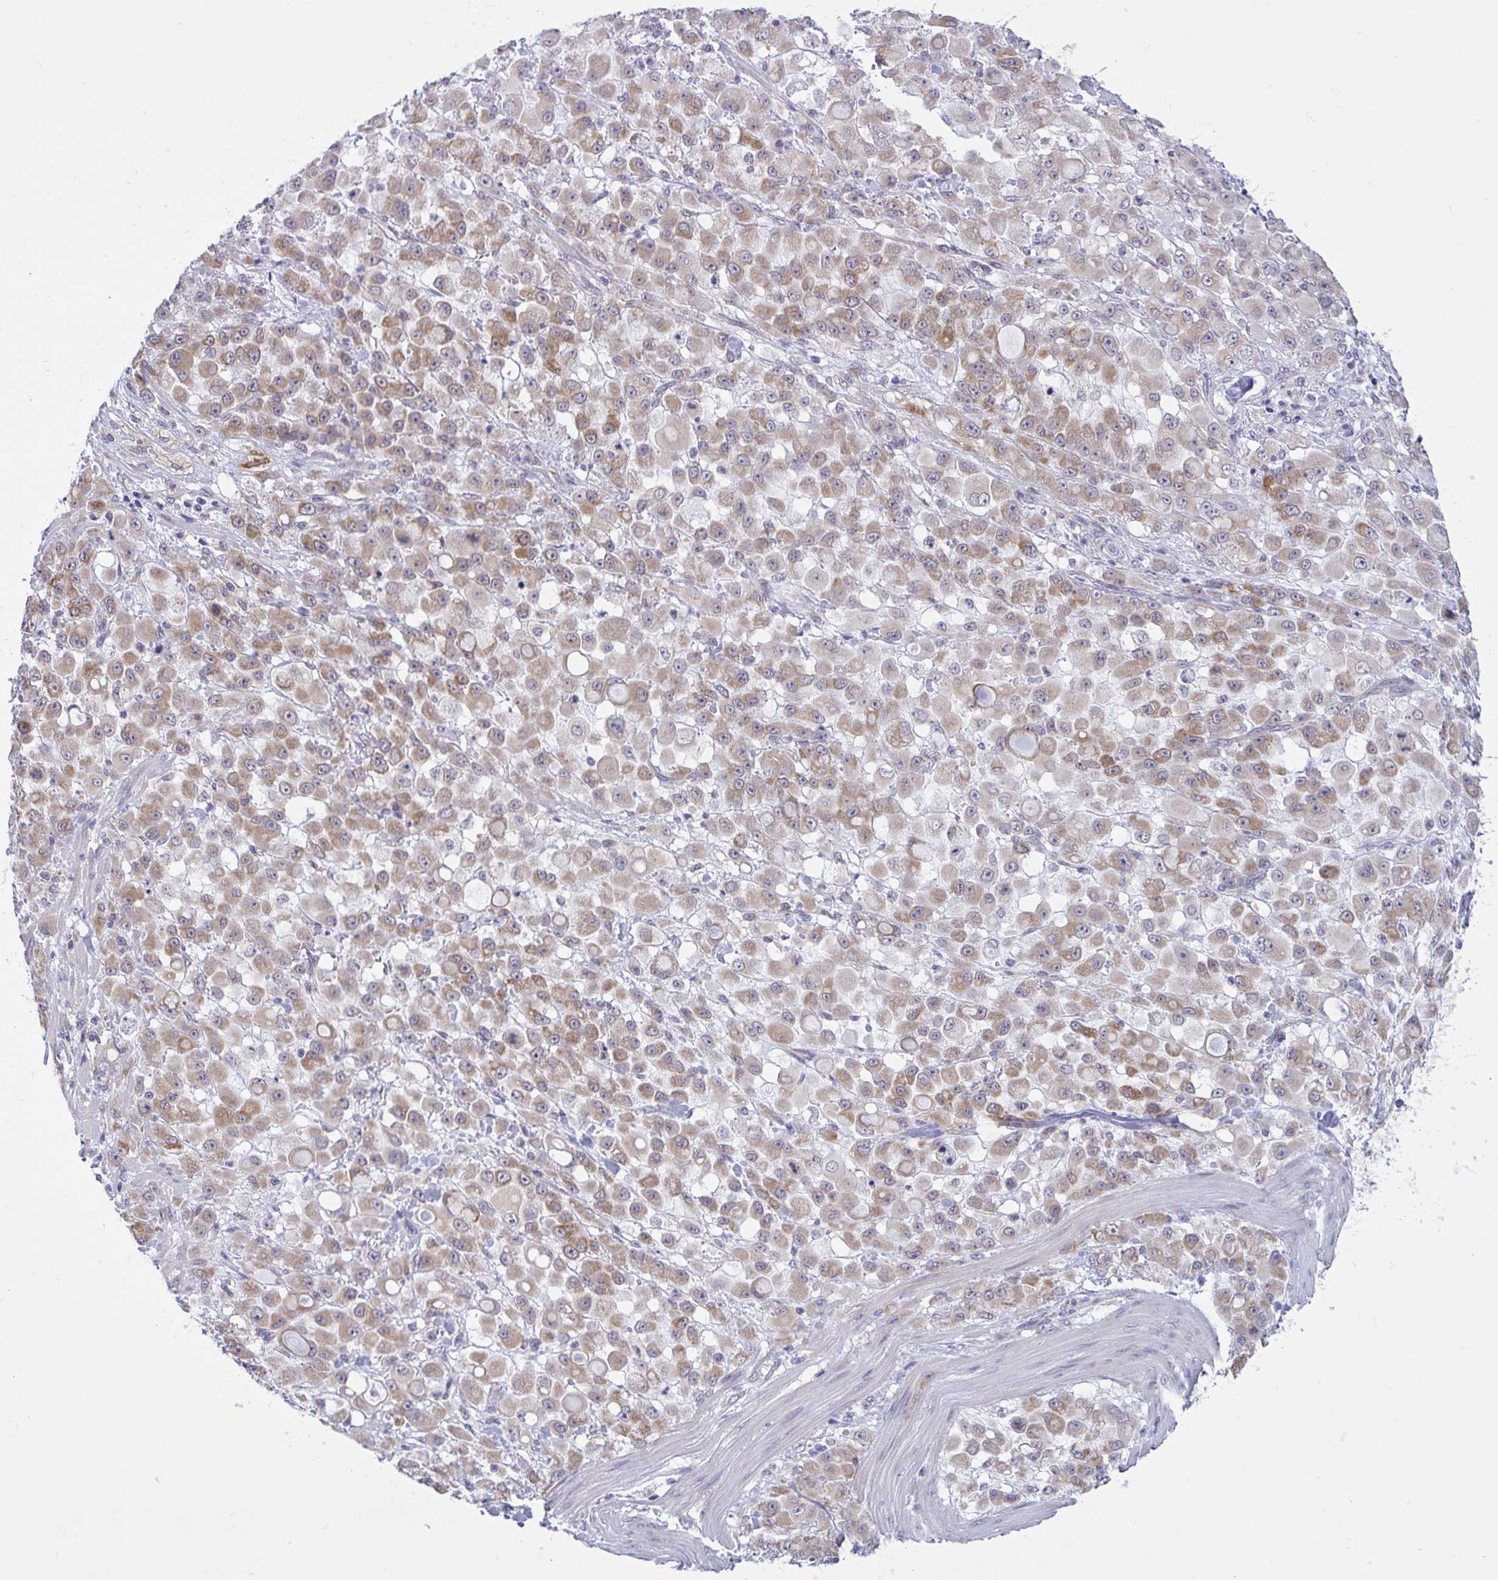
{"staining": {"intensity": "moderate", "quantity": ">75%", "location": "cytoplasmic/membranous"}, "tissue": "stomach cancer", "cell_type": "Tumor cells", "image_type": "cancer", "snomed": [{"axis": "morphology", "description": "Adenocarcinoma, NOS"}, {"axis": "topography", "description": "Stomach"}], "caption": "Moderate cytoplasmic/membranous positivity for a protein is seen in approximately >75% of tumor cells of stomach cancer (adenocarcinoma) using immunohistochemistry (IHC).", "gene": "CAMLG", "patient": {"sex": "female", "age": 76}}